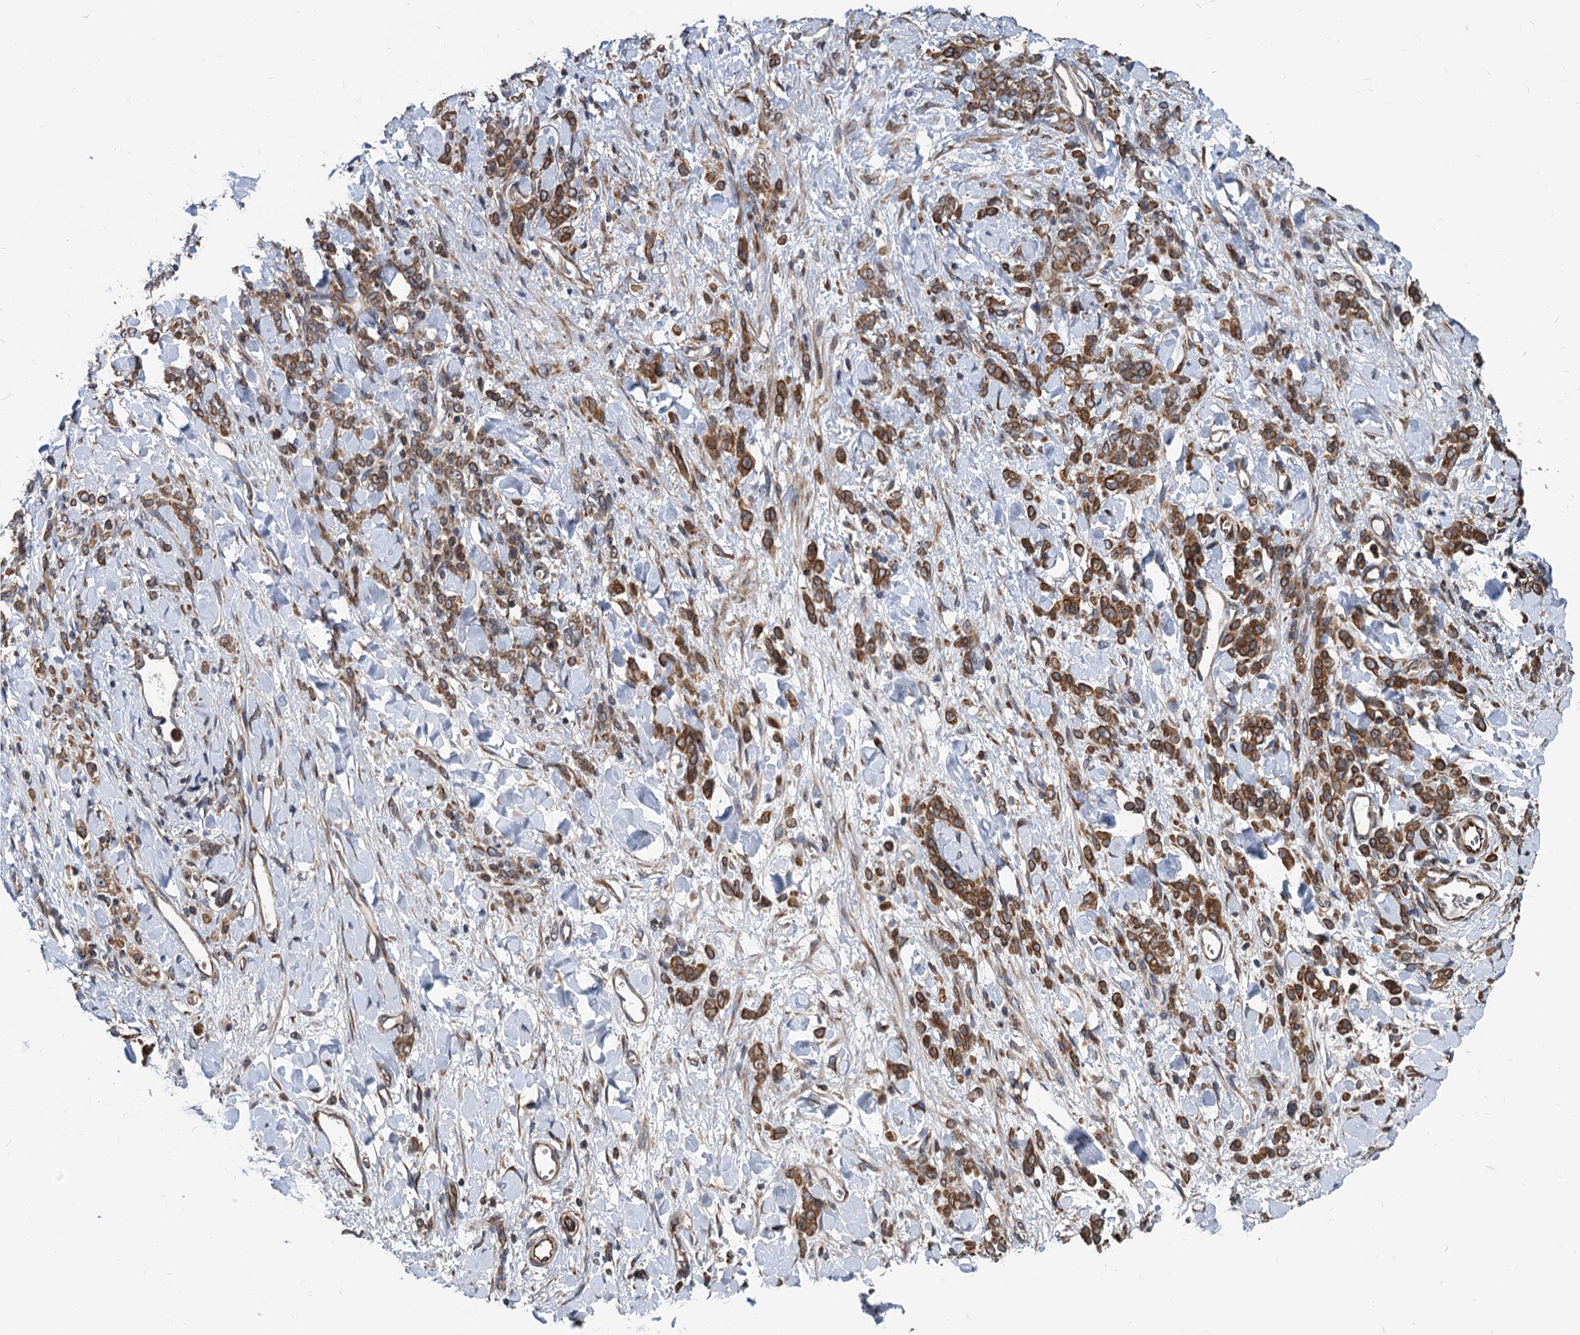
{"staining": {"intensity": "strong", "quantity": ">75%", "location": "cytoplasmic/membranous"}, "tissue": "stomach cancer", "cell_type": "Tumor cells", "image_type": "cancer", "snomed": [{"axis": "morphology", "description": "Normal tissue, NOS"}, {"axis": "morphology", "description": "Adenocarcinoma, NOS"}, {"axis": "topography", "description": "Stomach"}], "caption": "Immunohistochemistry (IHC) of human stomach cancer (adenocarcinoma) demonstrates high levels of strong cytoplasmic/membranous positivity in approximately >75% of tumor cells. (DAB (3,3'-diaminobenzidine) IHC with brightfield microscopy, high magnification).", "gene": "STIM1", "patient": {"sex": "male", "age": 82}}